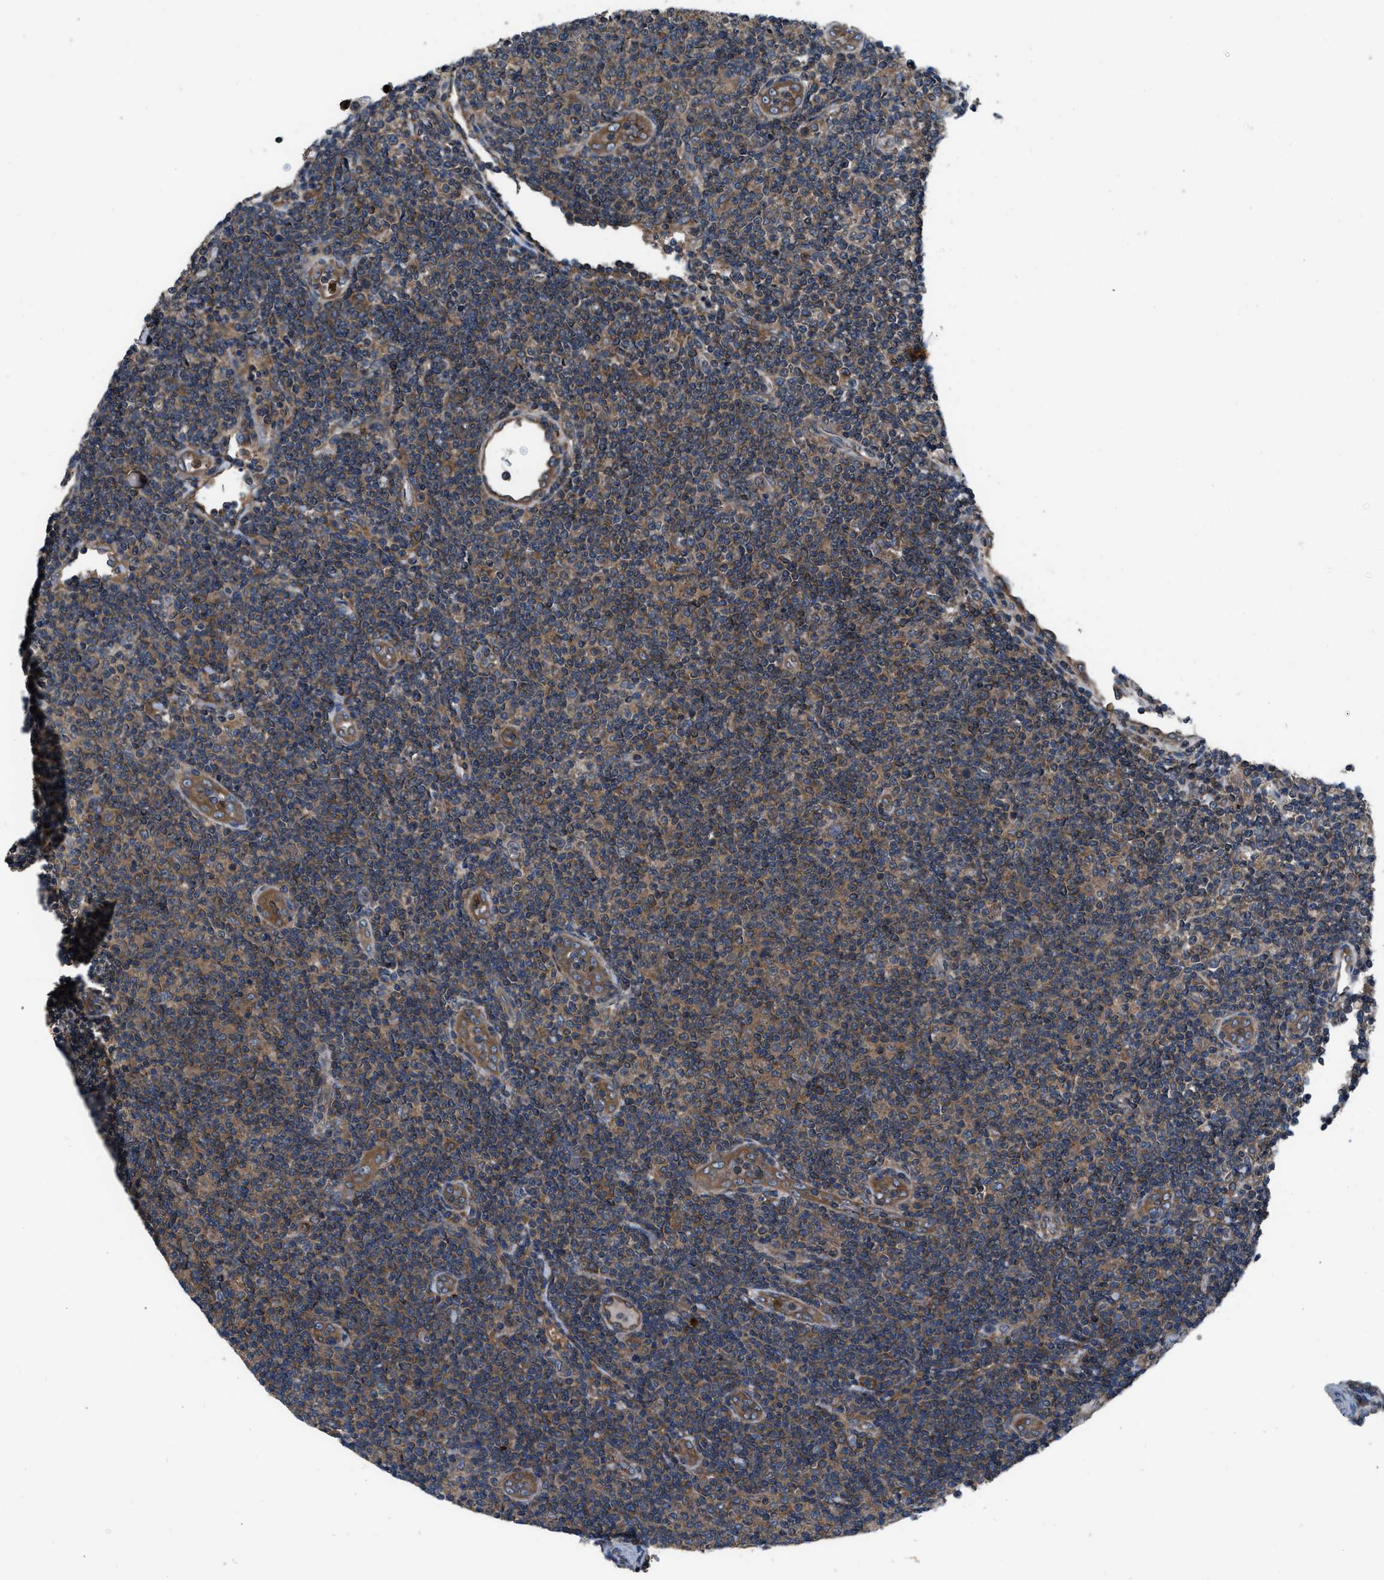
{"staining": {"intensity": "moderate", "quantity": ">75%", "location": "cytoplasmic/membranous"}, "tissue": "lymphoma", "cell_type": "Tumor cells", "image_type": "cancer", "snomed": [{"axis": "morphology", "description": "Malignant lymphoma, non-Hodgkin's type, Low grade"}, {"axis": "topography", "description": "Lymph node"}], "caption": "Immunohistochemical staining of lymphoma shows moderate cytoplasmic/membranous protein positivity in approximately >75% of tumor cells. The staining was performed using DAB, with brown indicating positive protein expression. Nuclei are stained blue with hematoxylin.", "gene": "USP25", "patient": {"sex": "male", "age": 83}}